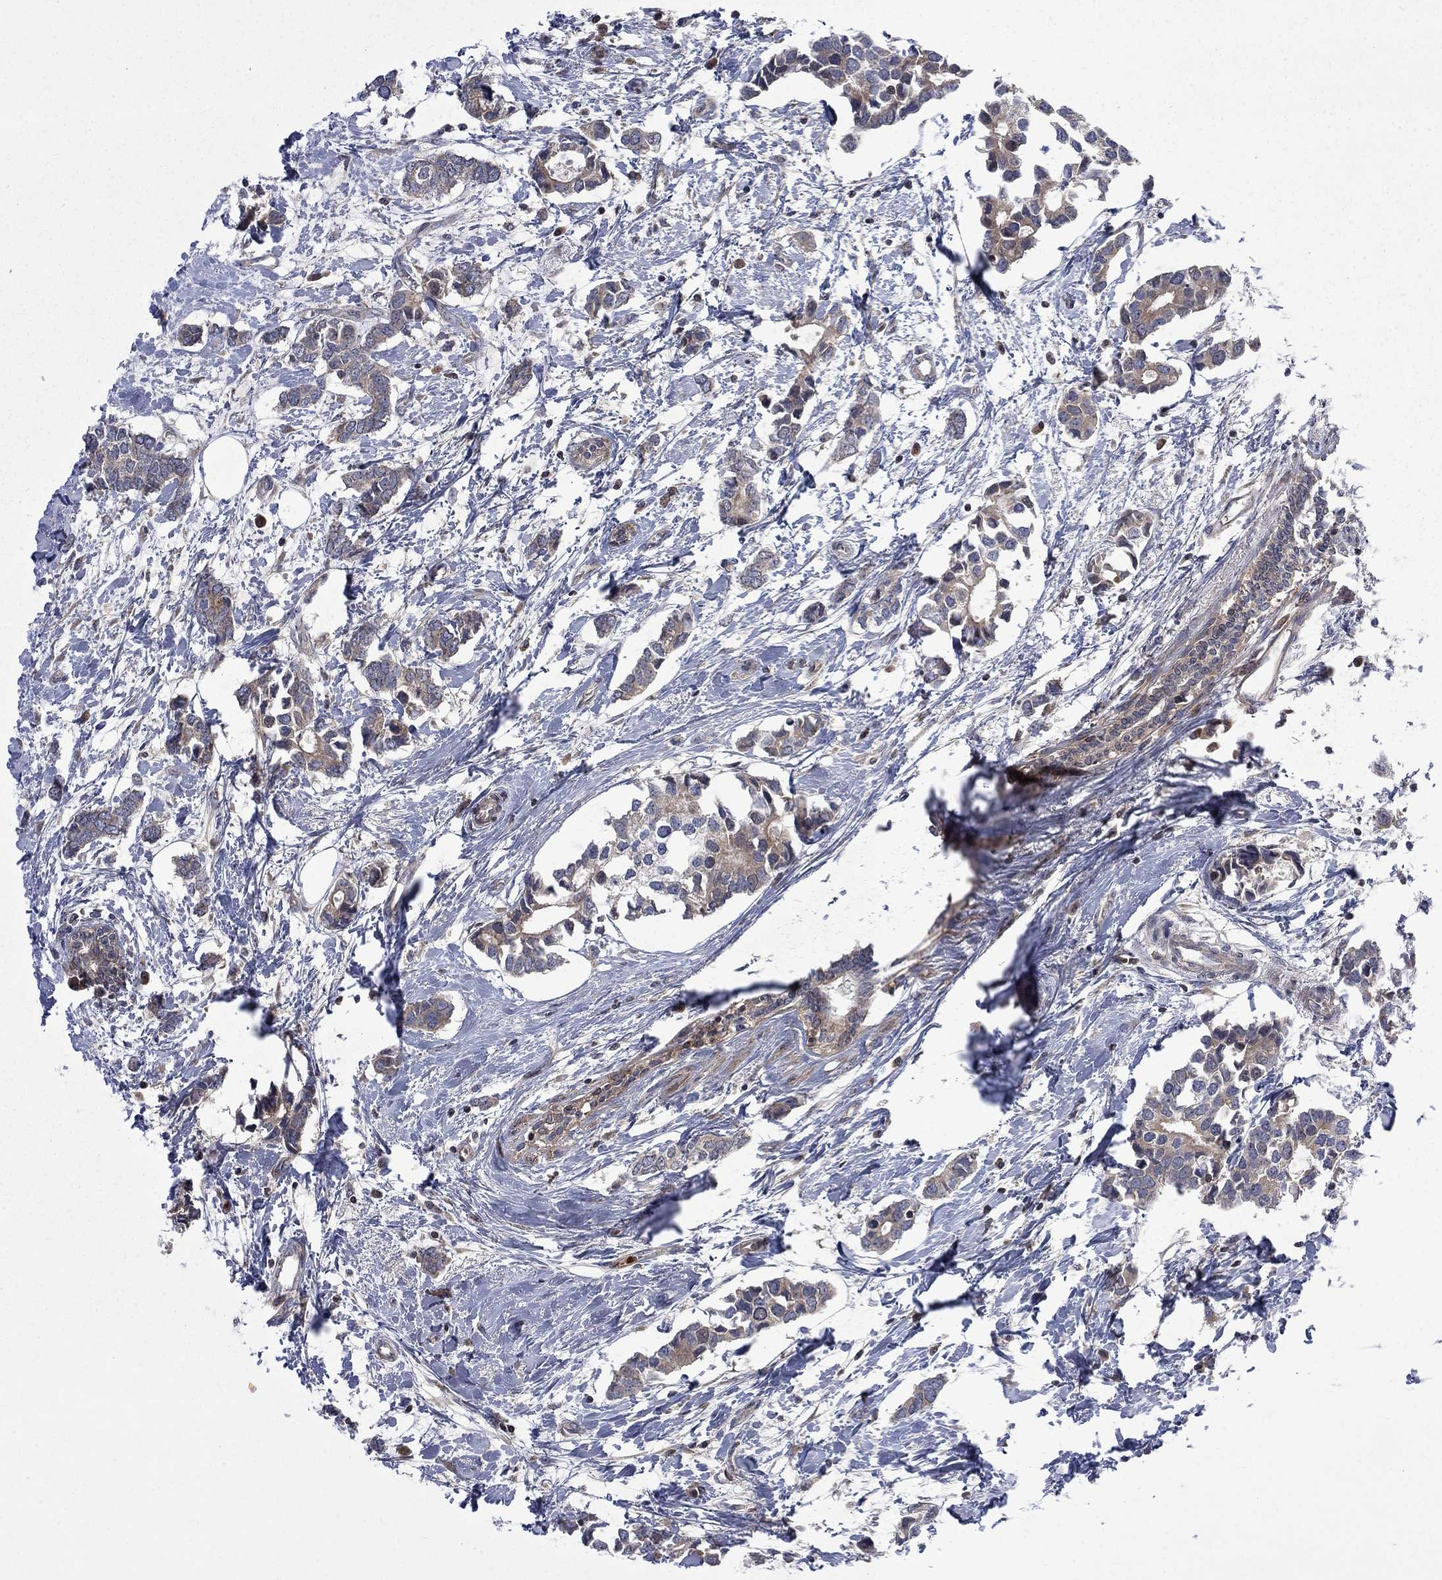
{"staining": {"intensity": "weak", "quantity": "25%-75%", "location": "cytoplasmic/membranous"}, "tissue": "breast cancer", "cell_type": "Tumor cells", "image_type": "cancer", "snomed": [{"axis": "morphology", "description": "Duct carcinoma"}, {"axis": "topography", "description": "Breast"}], "caption": "The immunohistochemical stain labels weak cytoplasmic/membranous expression in tumor cells of breast cancer tissue.", "gene": "TMEM33", "patient": {"sex": "female", "age": 83}}